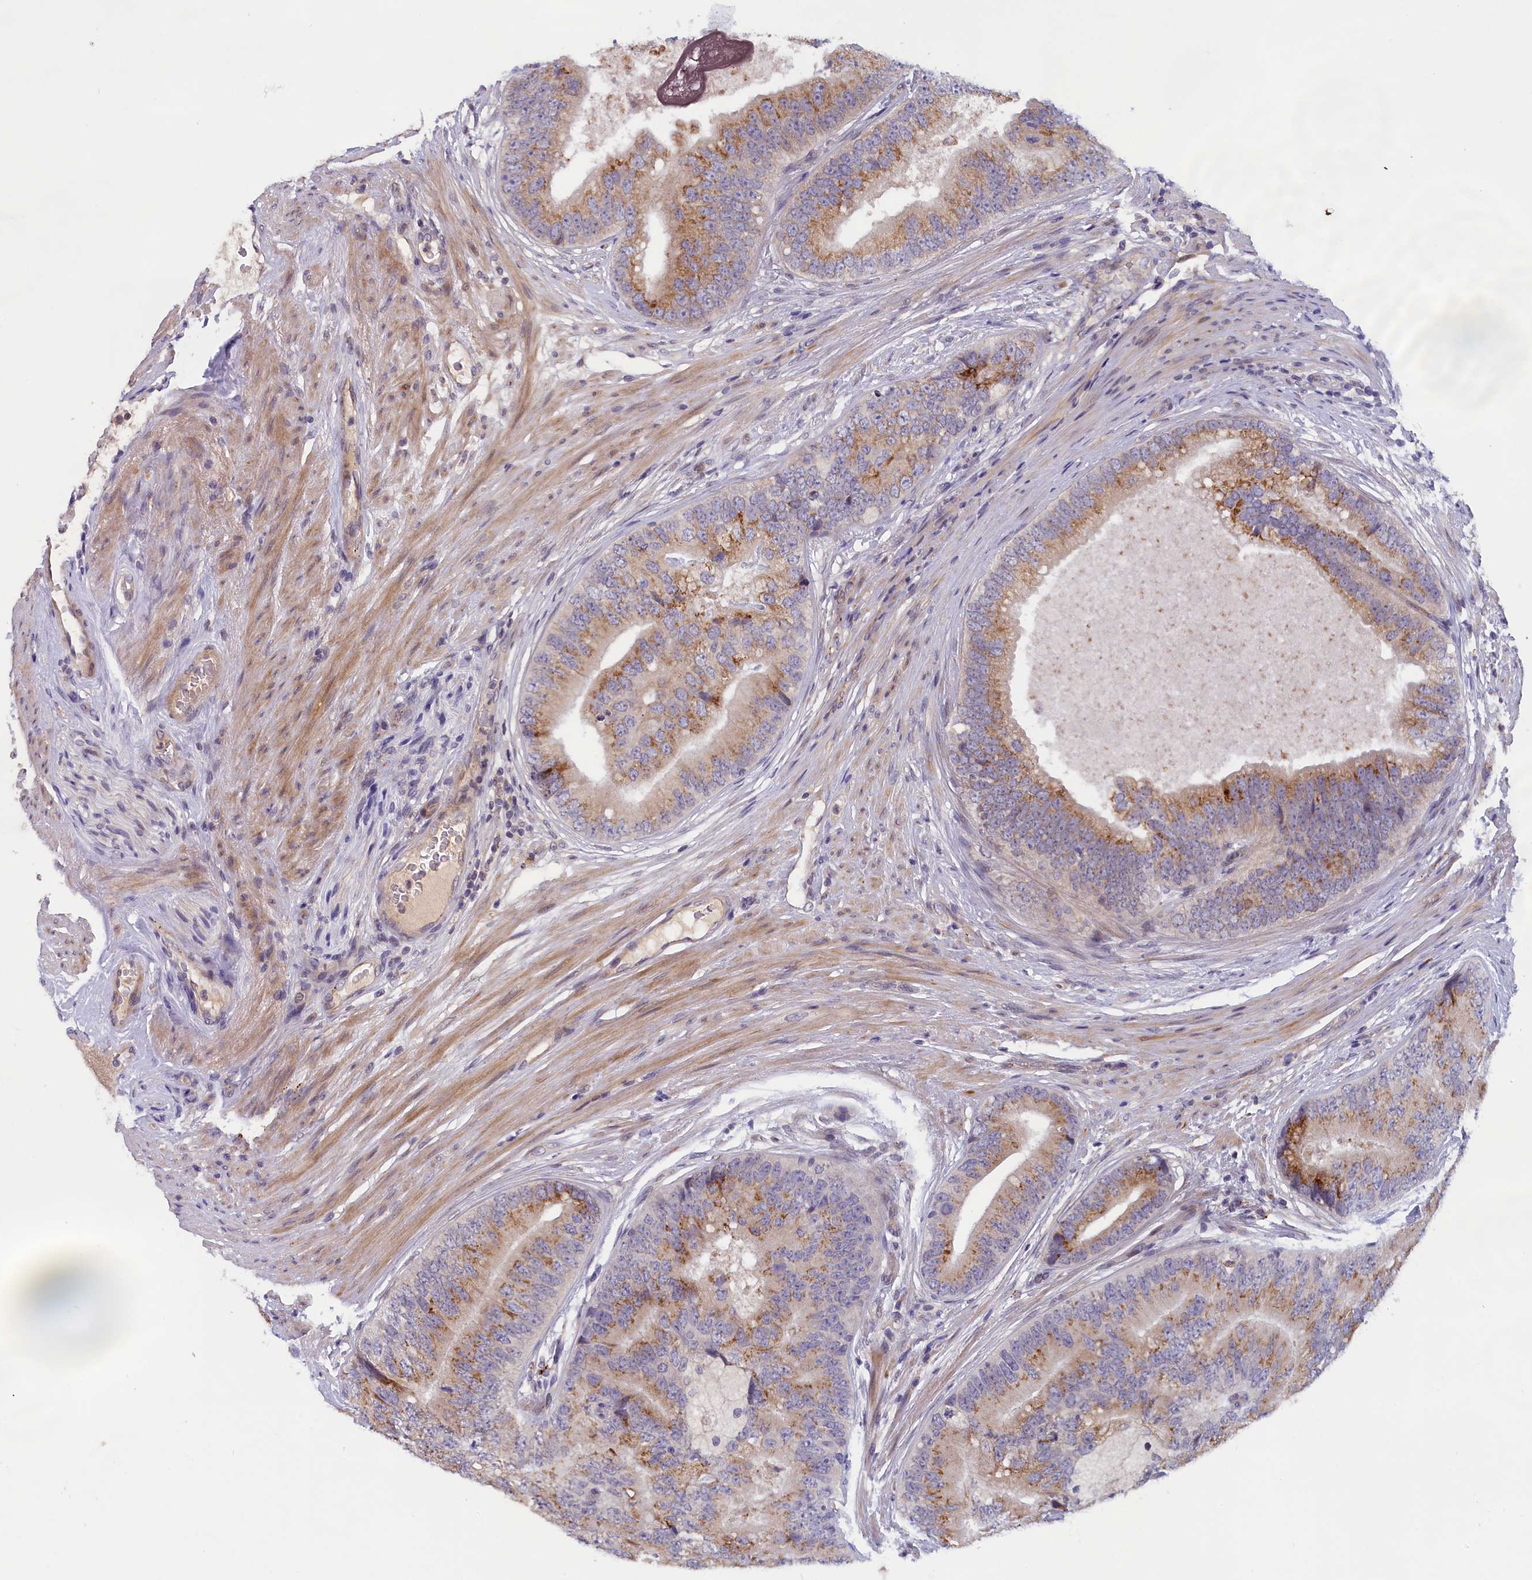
{"staining": {"intensity": "moderate", "quantity": ">75%", "location": "cytoplasmic/membranous"}, "tissue": "prostate cancer", "cell_type": "Tumor cells", "image_type": "cancer", "snomed": [{"axis": "morphology", "description": "Adenocarcinoma, High grade"}, {"axis": "topography", "description": "Prostate"}], "caption": "Immunohistochemistry staining of adenocarcinoma (high-grade) (prostate), which shows medium levels of moderate cytoplasmic/membranous staining in approximately >75% of tumor cells indicating moderate cytoplasmic/membranous protein positivity. The staining was performed using DAB (brown) for protein detection and nuclei were counterstained in hematoxylin (blue).", "gene": "IGFALS", "patient": {"sex": "male", "age": 70}}